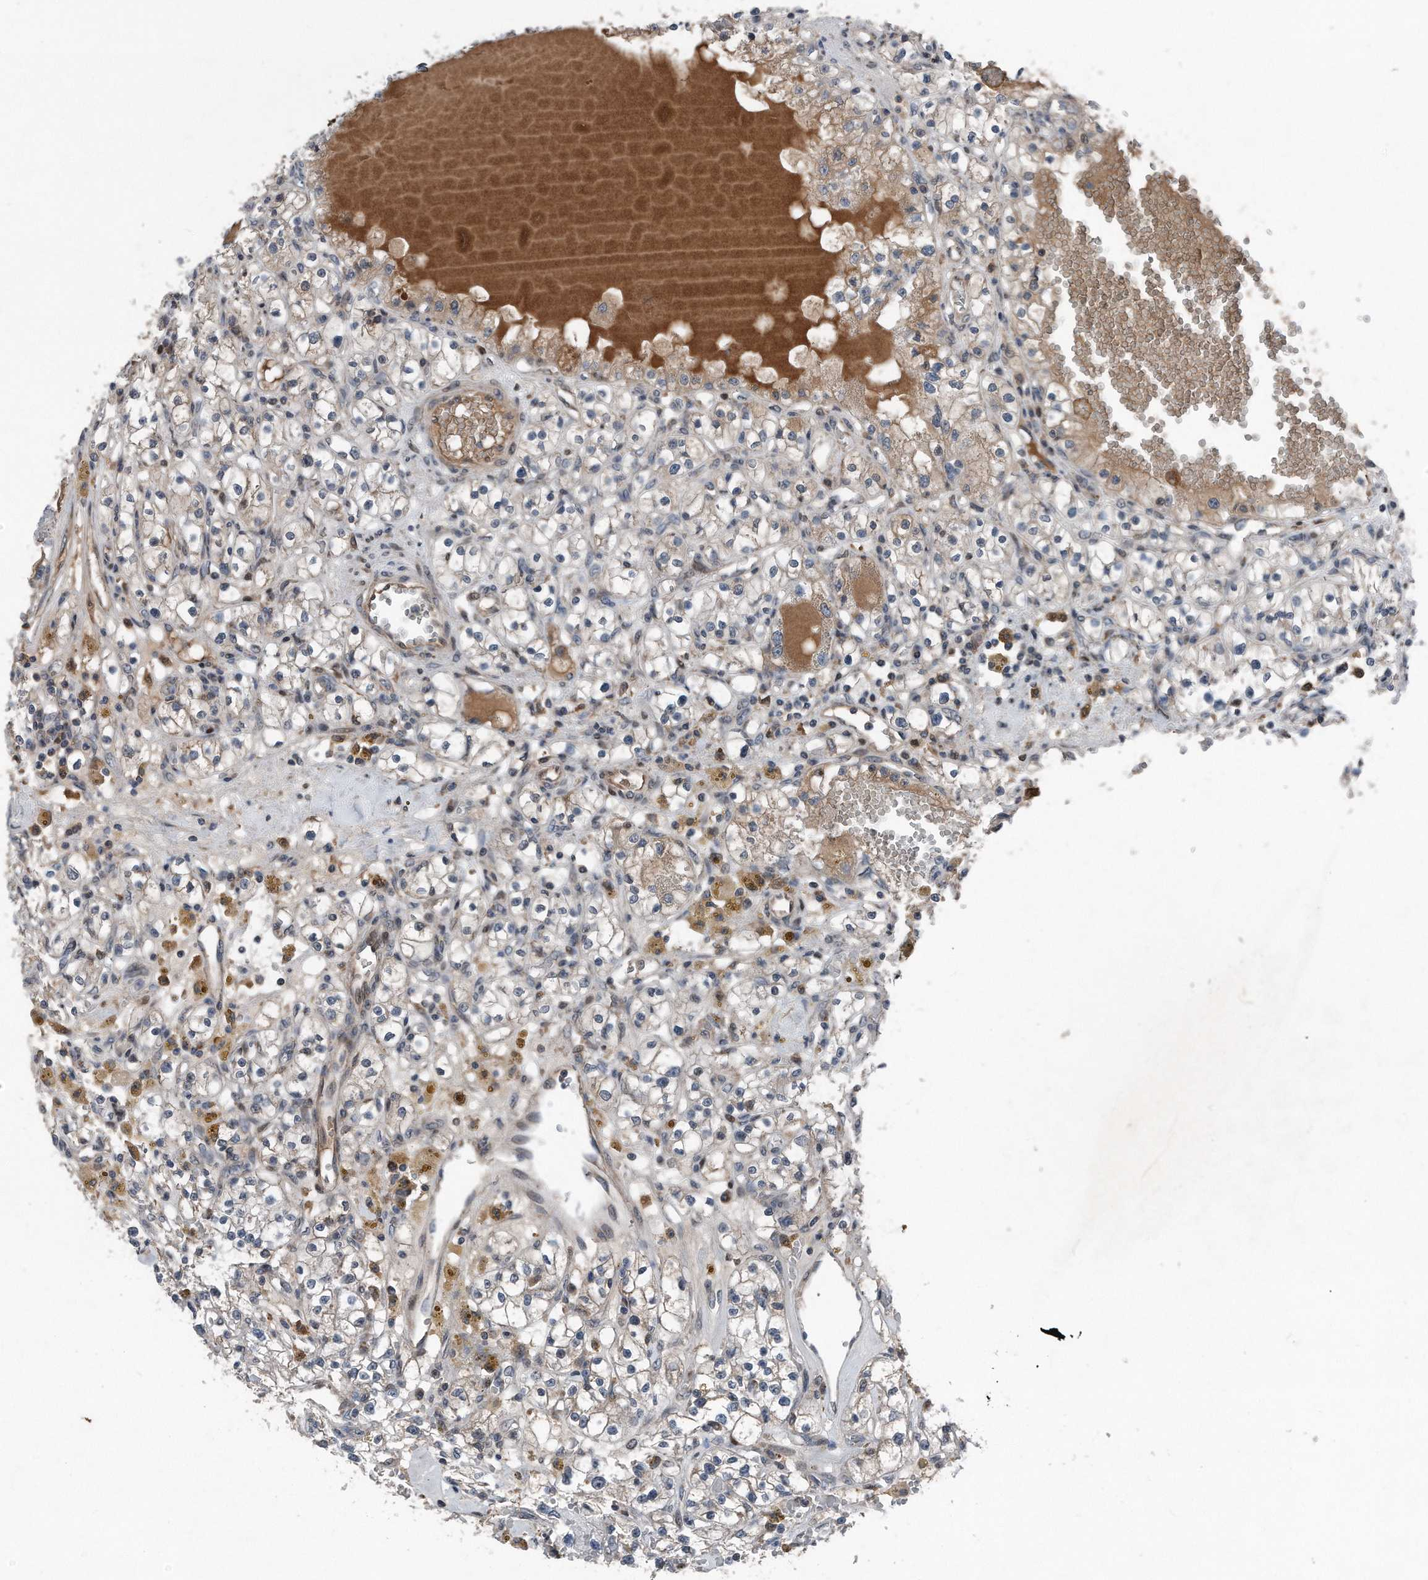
{"staining": {"intensity": "weak", "quantity": "<25%", "location": "cytoplasmic/membranous"}, "tissue": "renal cancer", "cell_type": "Tumor cells", "image_type": "cancer", "snomed": [{"axis": "morphology", "description": "Adenocarcinoma, NOS"}, {"axis": "topography", "description": "Kidney"}], "caption": "The micrograph demonstrates no staining of tumor cells in adenocarcinoma (renal). (DAB (3,3'-diaminobenzidine) immunohistochemistry visualized using brightfield microscopy, high magnification).", "gene": "DST", "patient": {"sex": "male", "age": 56}}